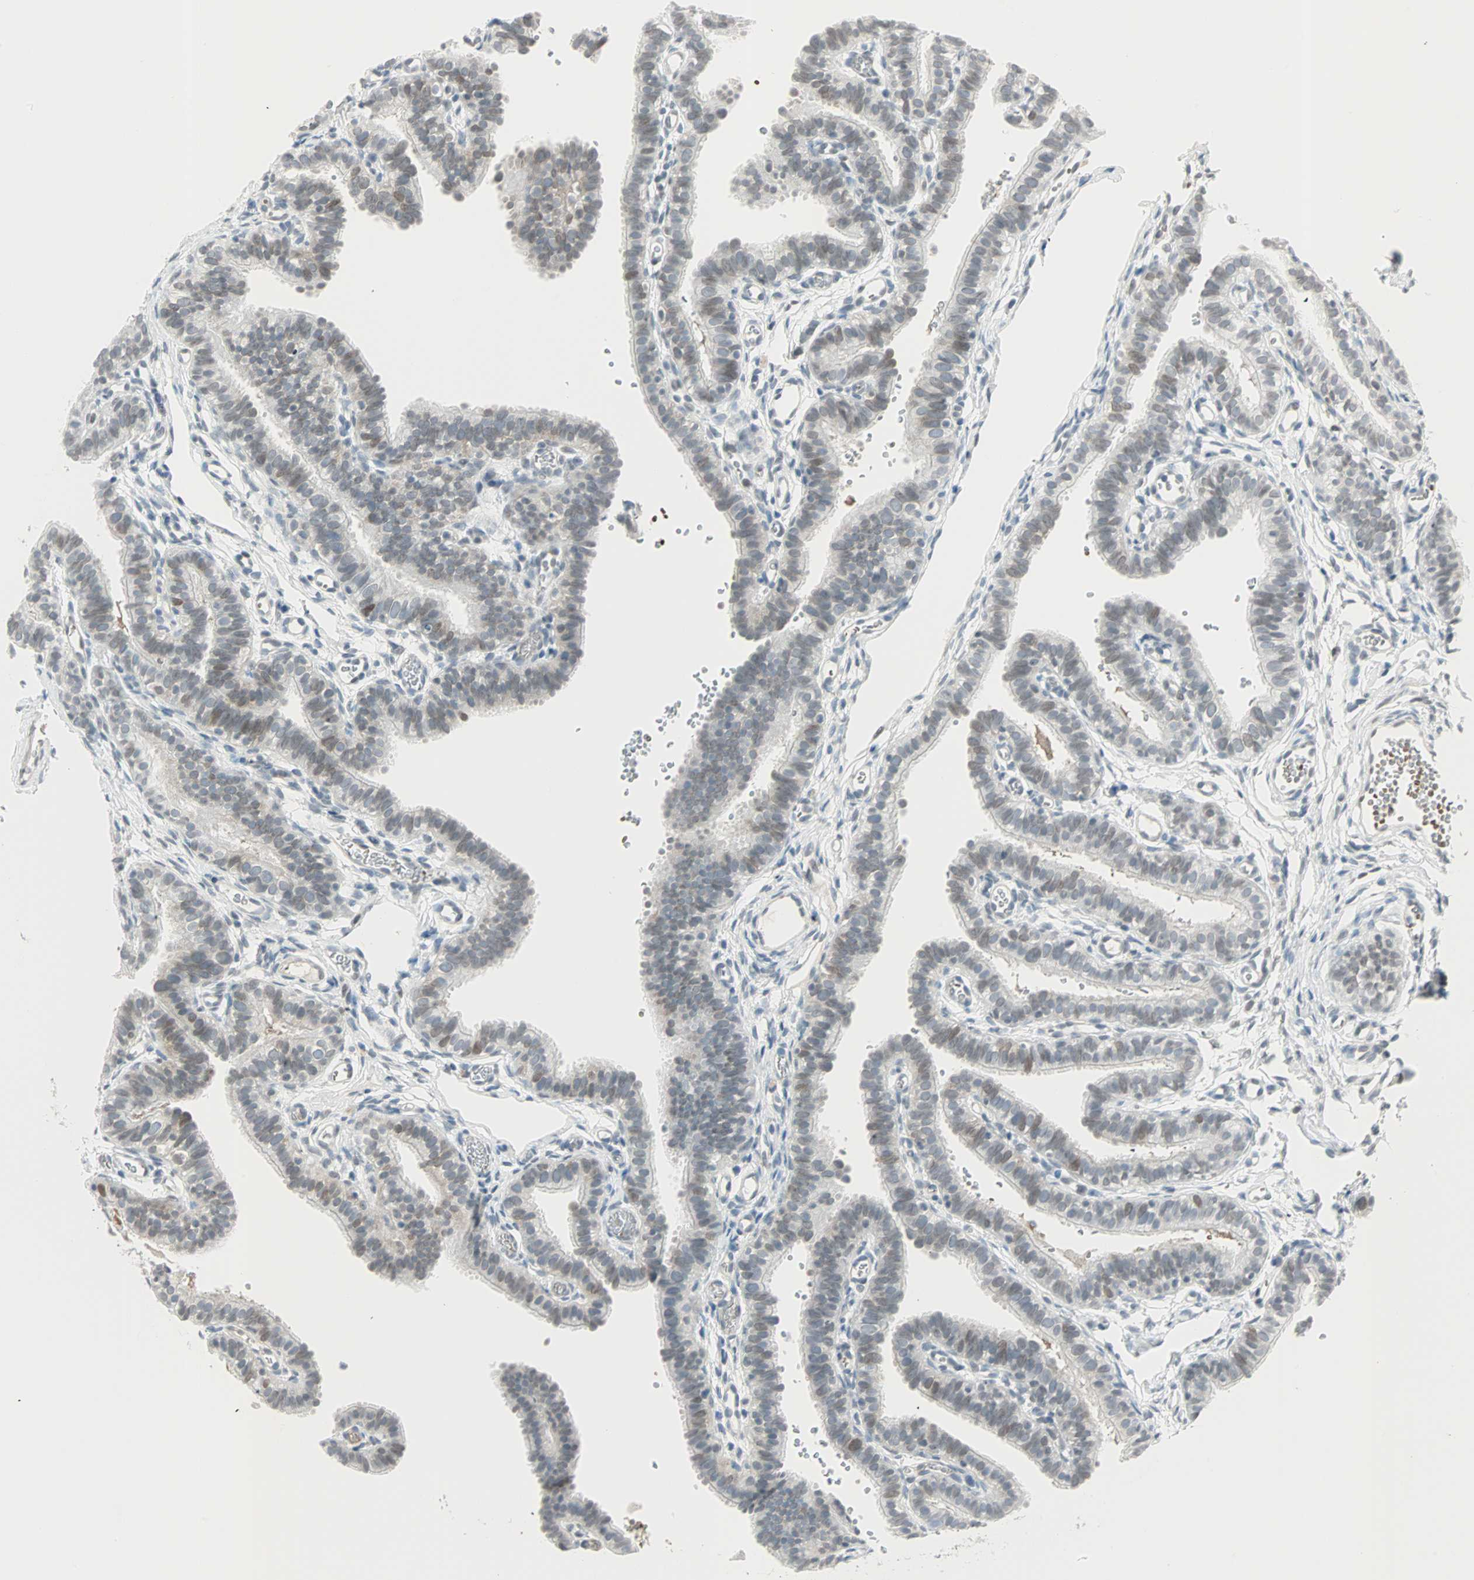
{"staining": {"intensity": "weak", "quantity": "25%-75%", "location": "cytoplasmic/membranous,nuclear"}, "tissue": "fallopian tube", "cell_type": "Glandular cells", "image_type": "normal", "snomed": [{"axis": "morphology", "description": "Normal tissue, NOS"}, {"axis": "topography", "description": "Fallopian tube"}, {"axis": "topography", "description": "Placenta"}], "caption": "Benign fallopian tube exhibits weak cytoplasmic/membranous,nuclear positivity in approximately 25%-75% of glandular cells.", "gene": "BCAN", "patient": {"sex": "female", "age": 34}}